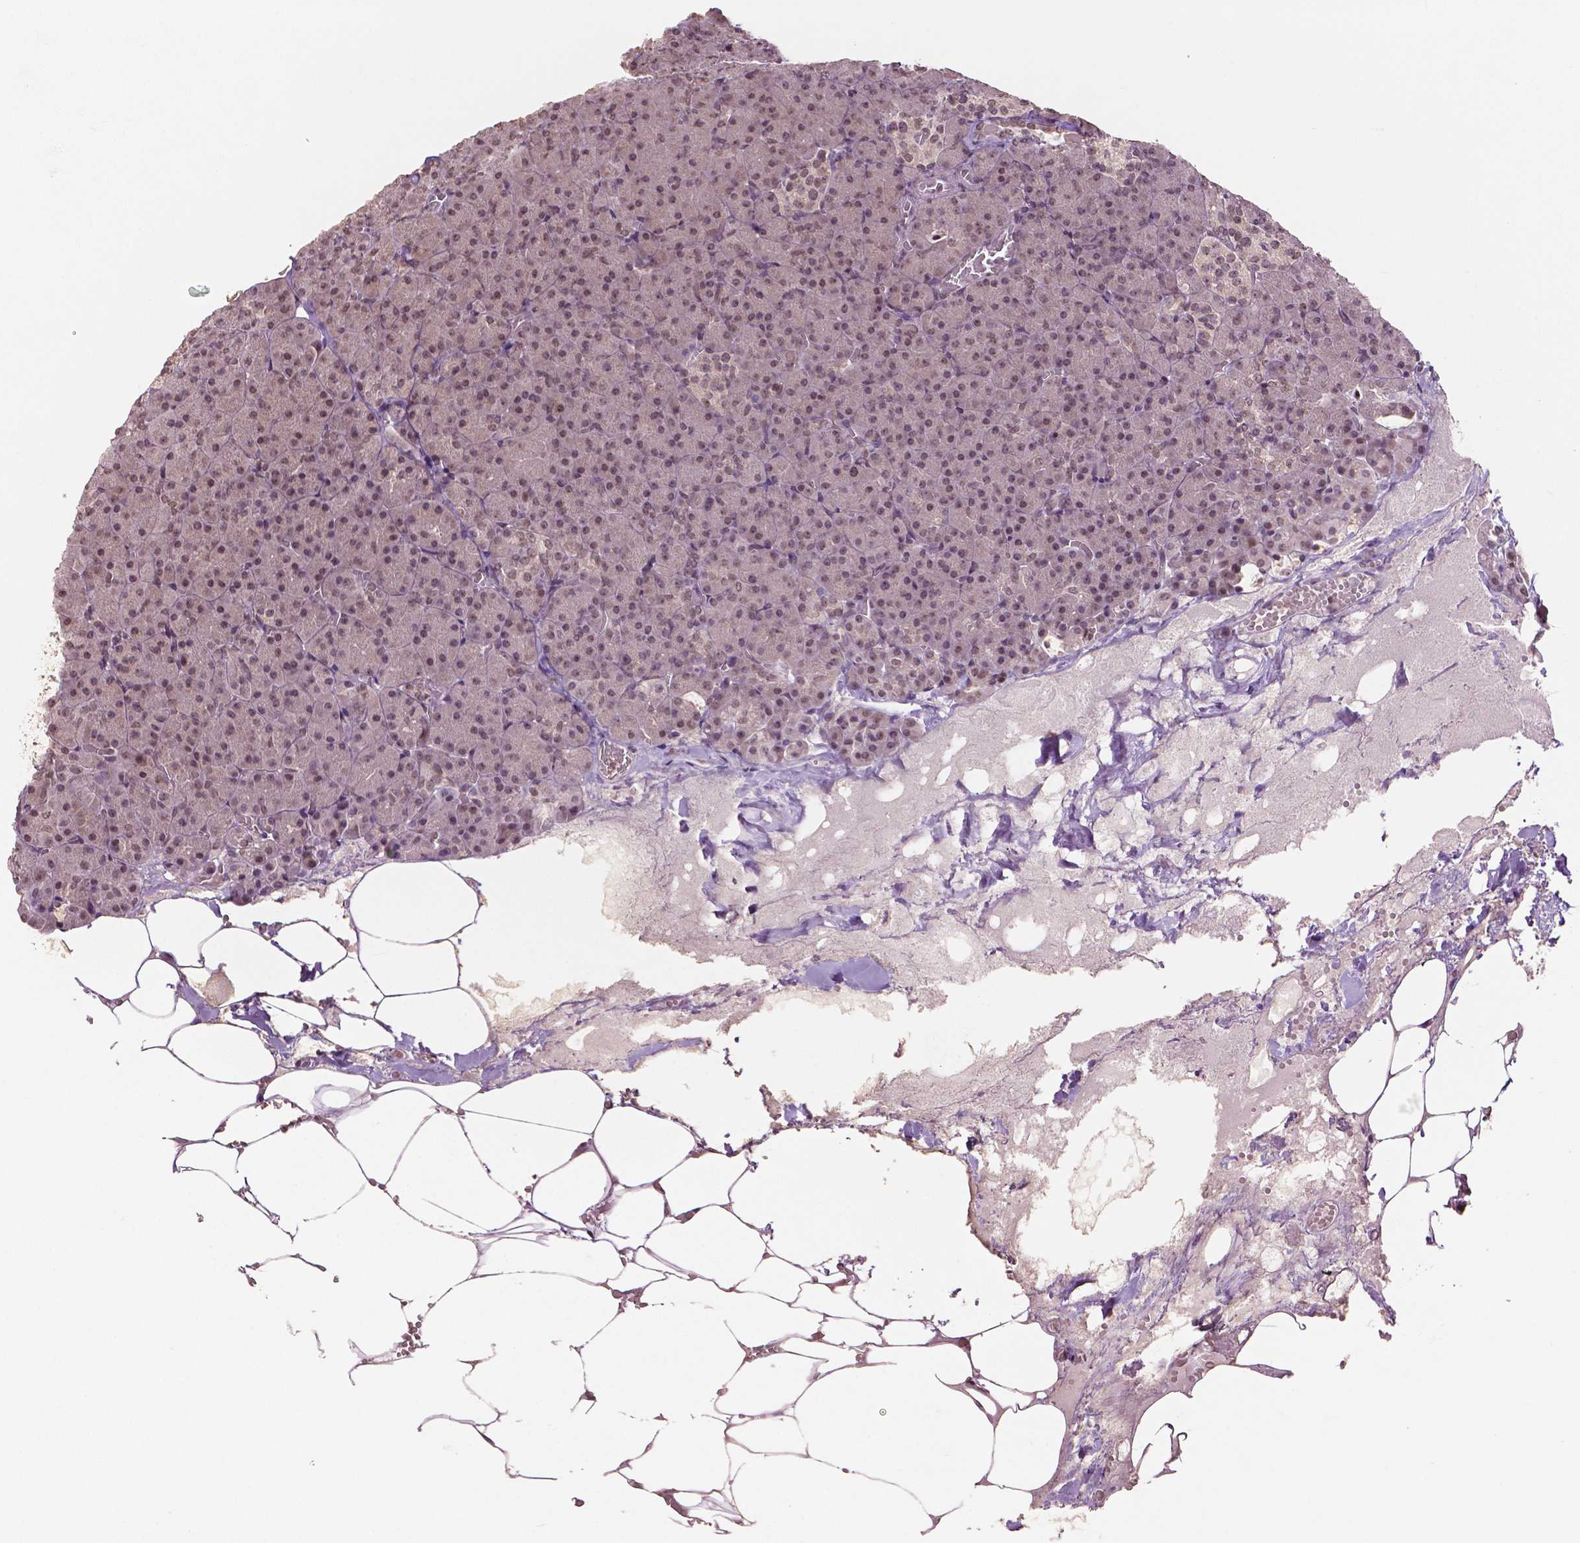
{"staining": {"intensity": "moderate", "quantity": ">75%", "location": "nuclear"}, "tissue": "pancreas", "cell_type": "Exocrine glandular cells", "image_type": "normal", "snomed": [{"axis": "morphology", "description": "Normal tissue, NOS"}, {"axis": "topography", "description": "Pancreas"}], "caption": "Pancreas was stained to show a protein in brown. There is medium levels of moderate nuclear staining in about >75% of exocrine glandular cells. Nuclei are stained in blue.", "gene": "DEK", "patient": {"sex": "female", "age": 74}}